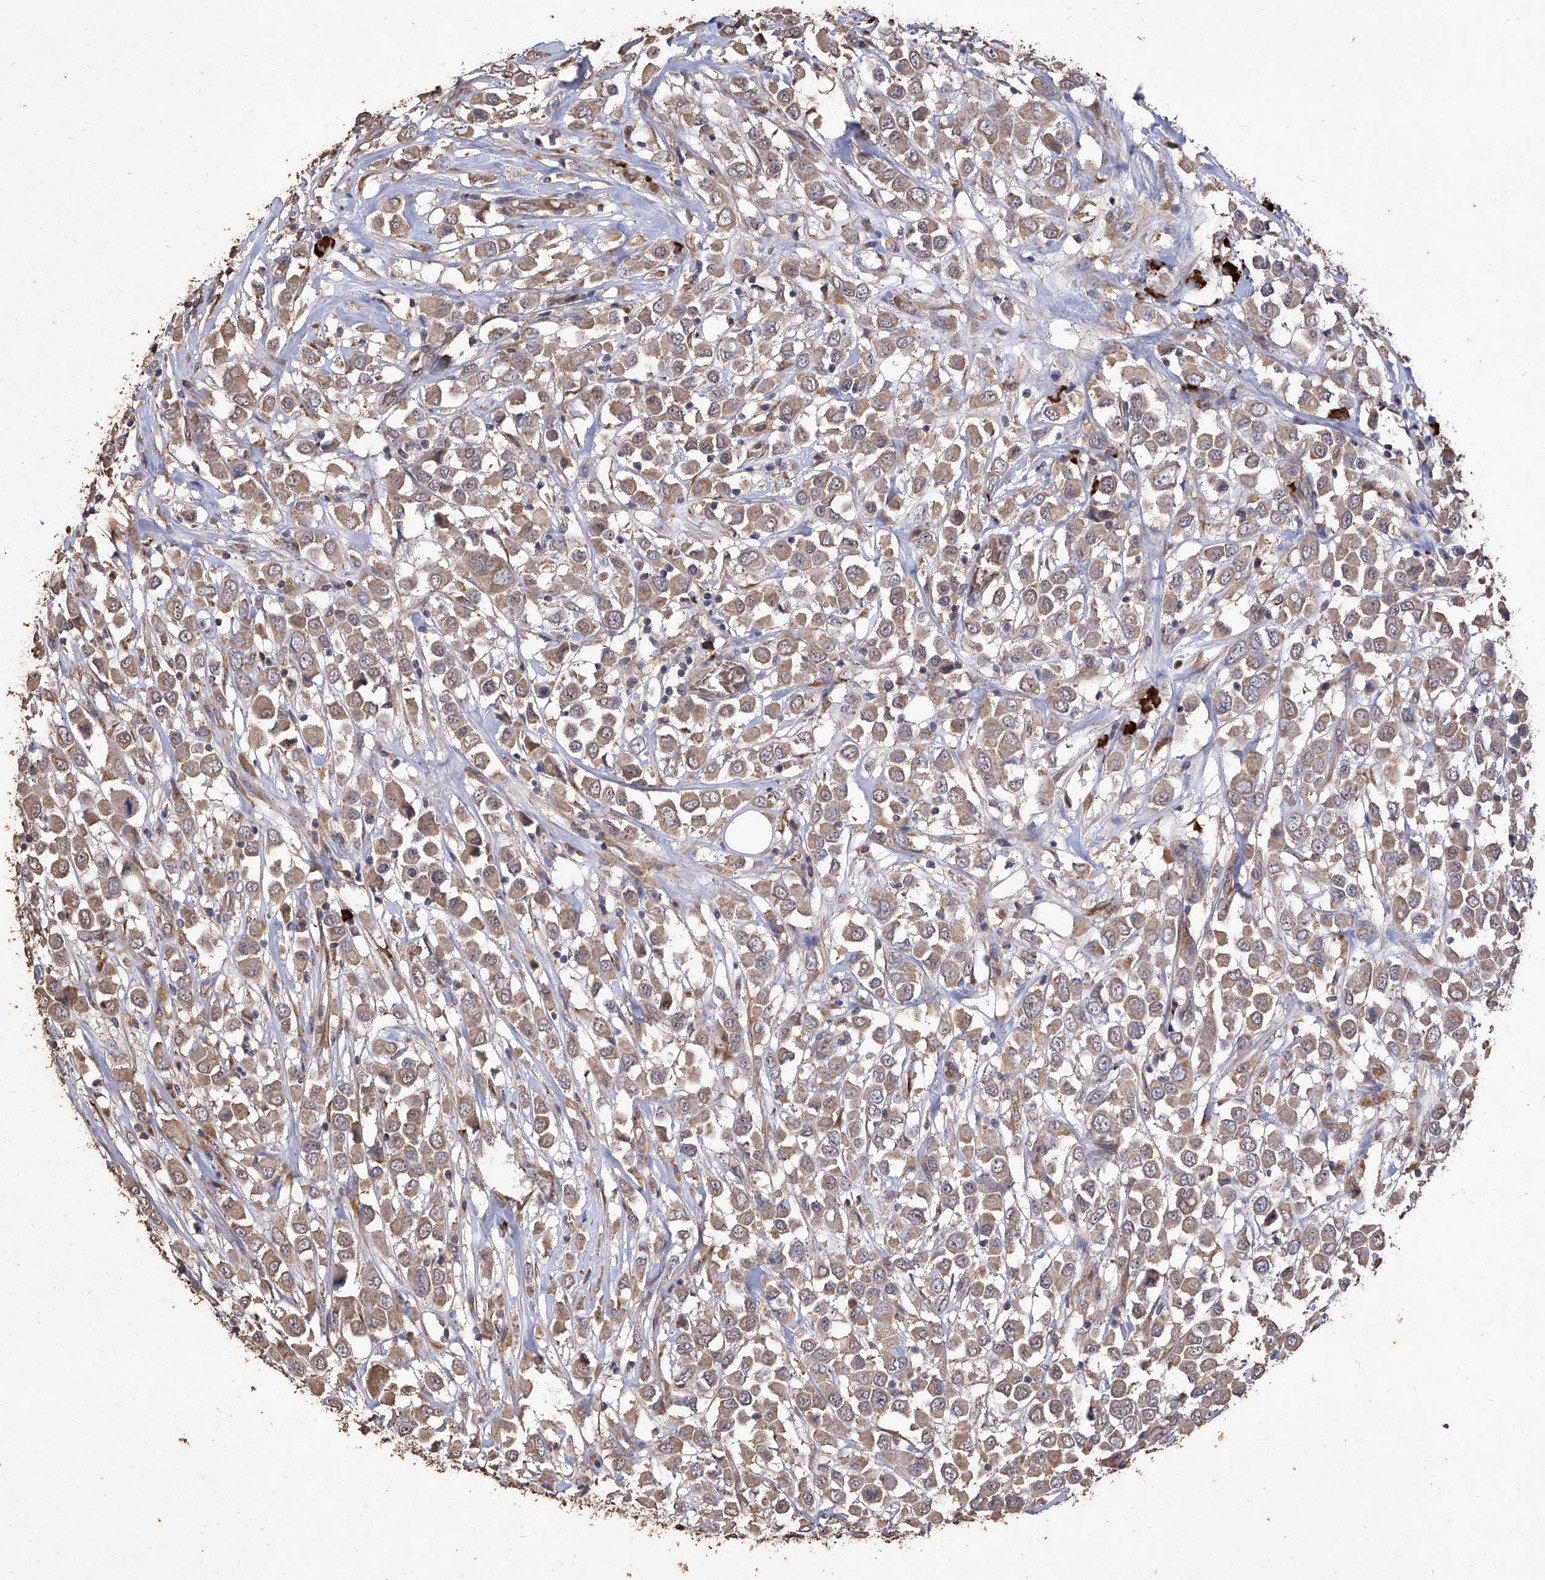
{"staining": {"intensity": "moderate", "quantity": ">75%", "location": "cytoplasmic/membranous"}, "tissue": "breast cancer", "cell_type": "Tumor cells", "image_type": "cancer", "snomed": [{"axis": "morphology", "description": "Duct carcinoma"}, {"axis": "topography", "description": "Breast"}], "caption": "Intraductal carcinoma (breast) tissue displays moderate cytoplasmic/membranous staining in about >75% of tumor cells", "gene": "EML1", "patient": {"sex": "female", "age": 61}}